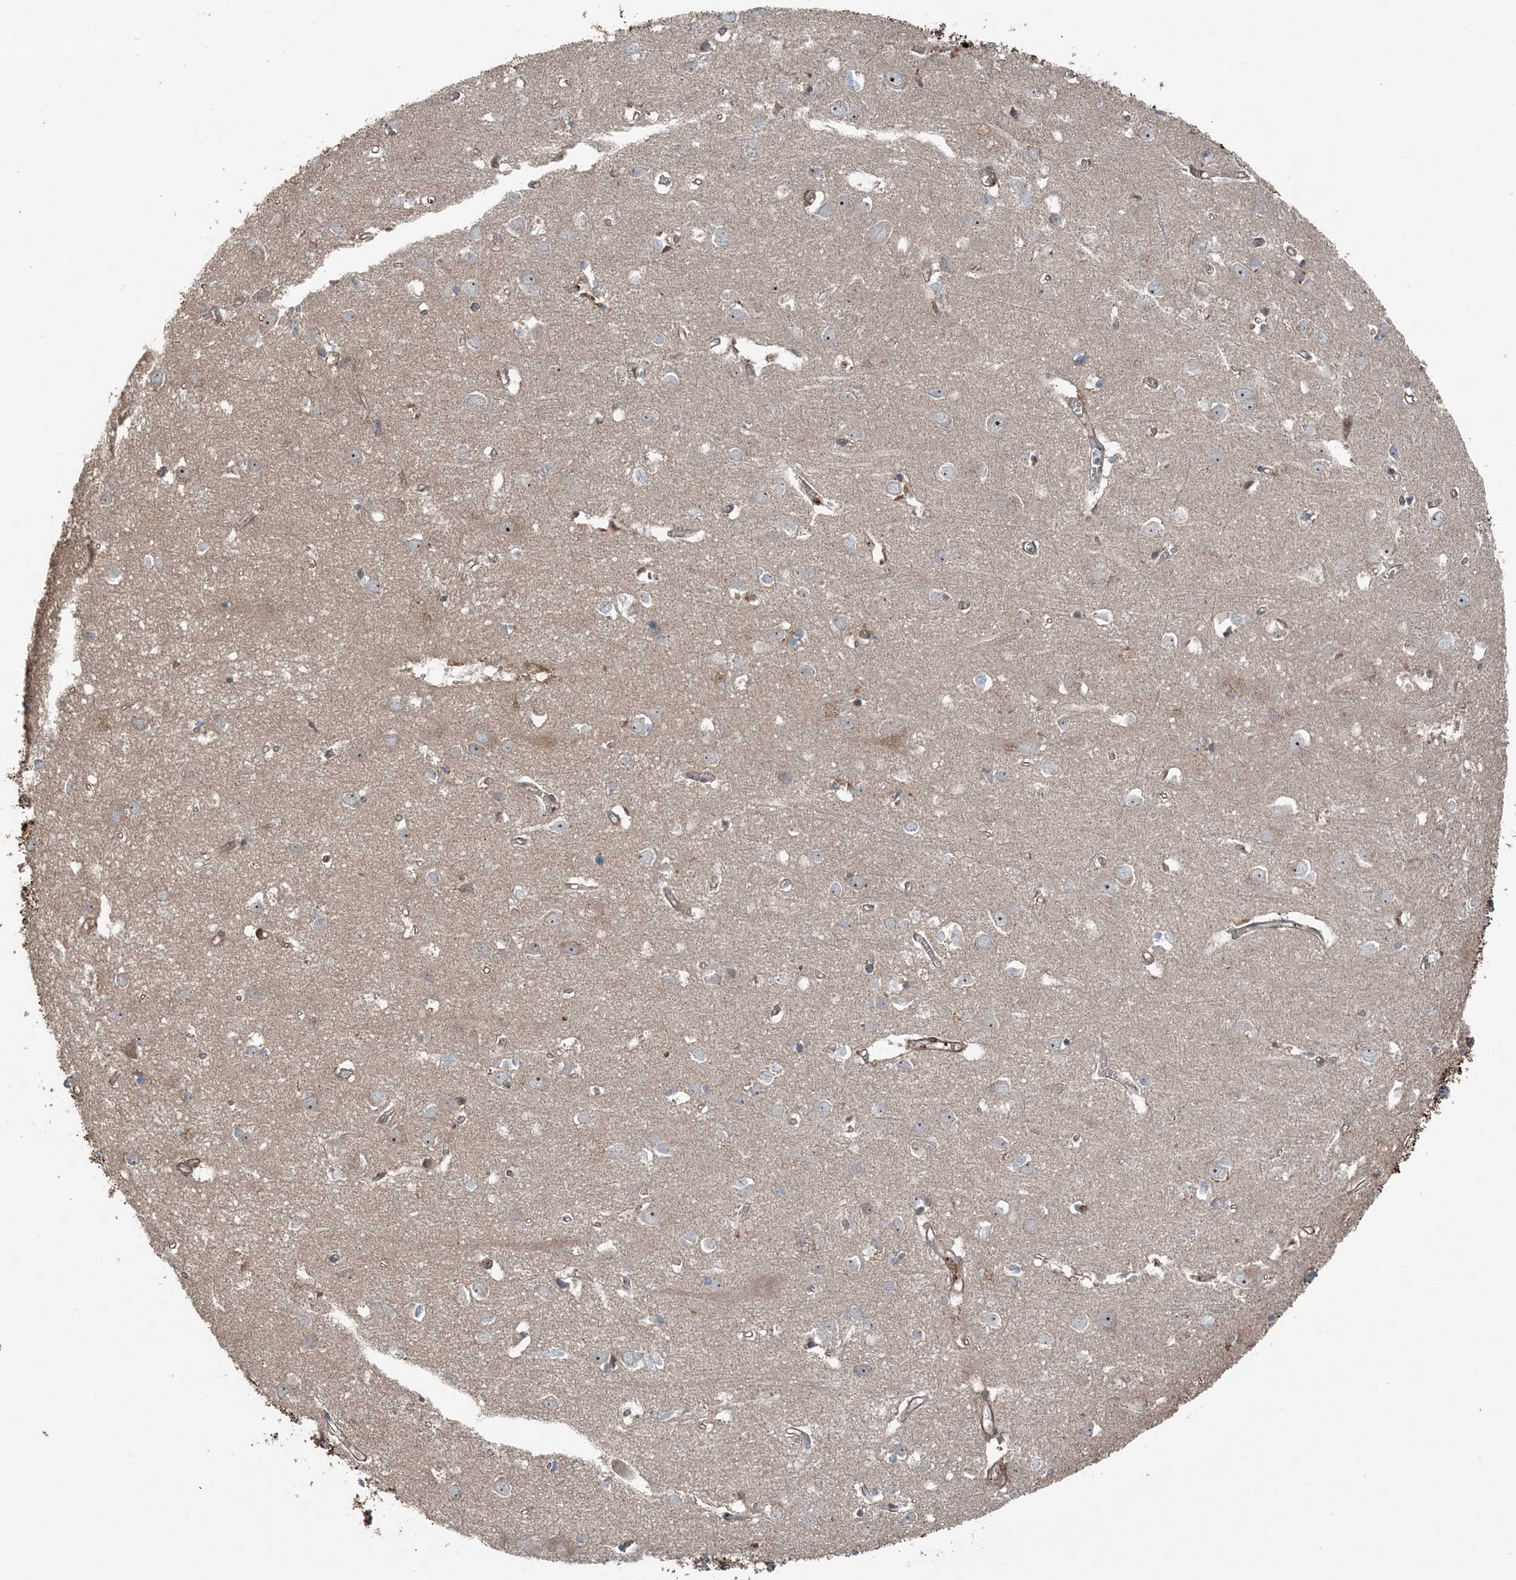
{"staining": {"intensity": "moderate", "quantity": "25%-75%", "location": "cytoplasmic/membranous"}, "tissue": "cerebral cortex", "cell_type": "Endothelial cells", "image_type": "normal", "snomed": [{"axis": "morphology", "description": "Normal tissue, NOS"}, {"axis": "topography", "description": "Cerebral cortex"}], "caption": "This histopathology image reveals immunohistochemistry (IHC) staining of unremarkable cerebral cortex, with medium moderate cytoplasmic/membranous staining in about 25%-75% of endothelial cells.", "gene": "KY", "patient": {"sex": "female", "age": 64}}